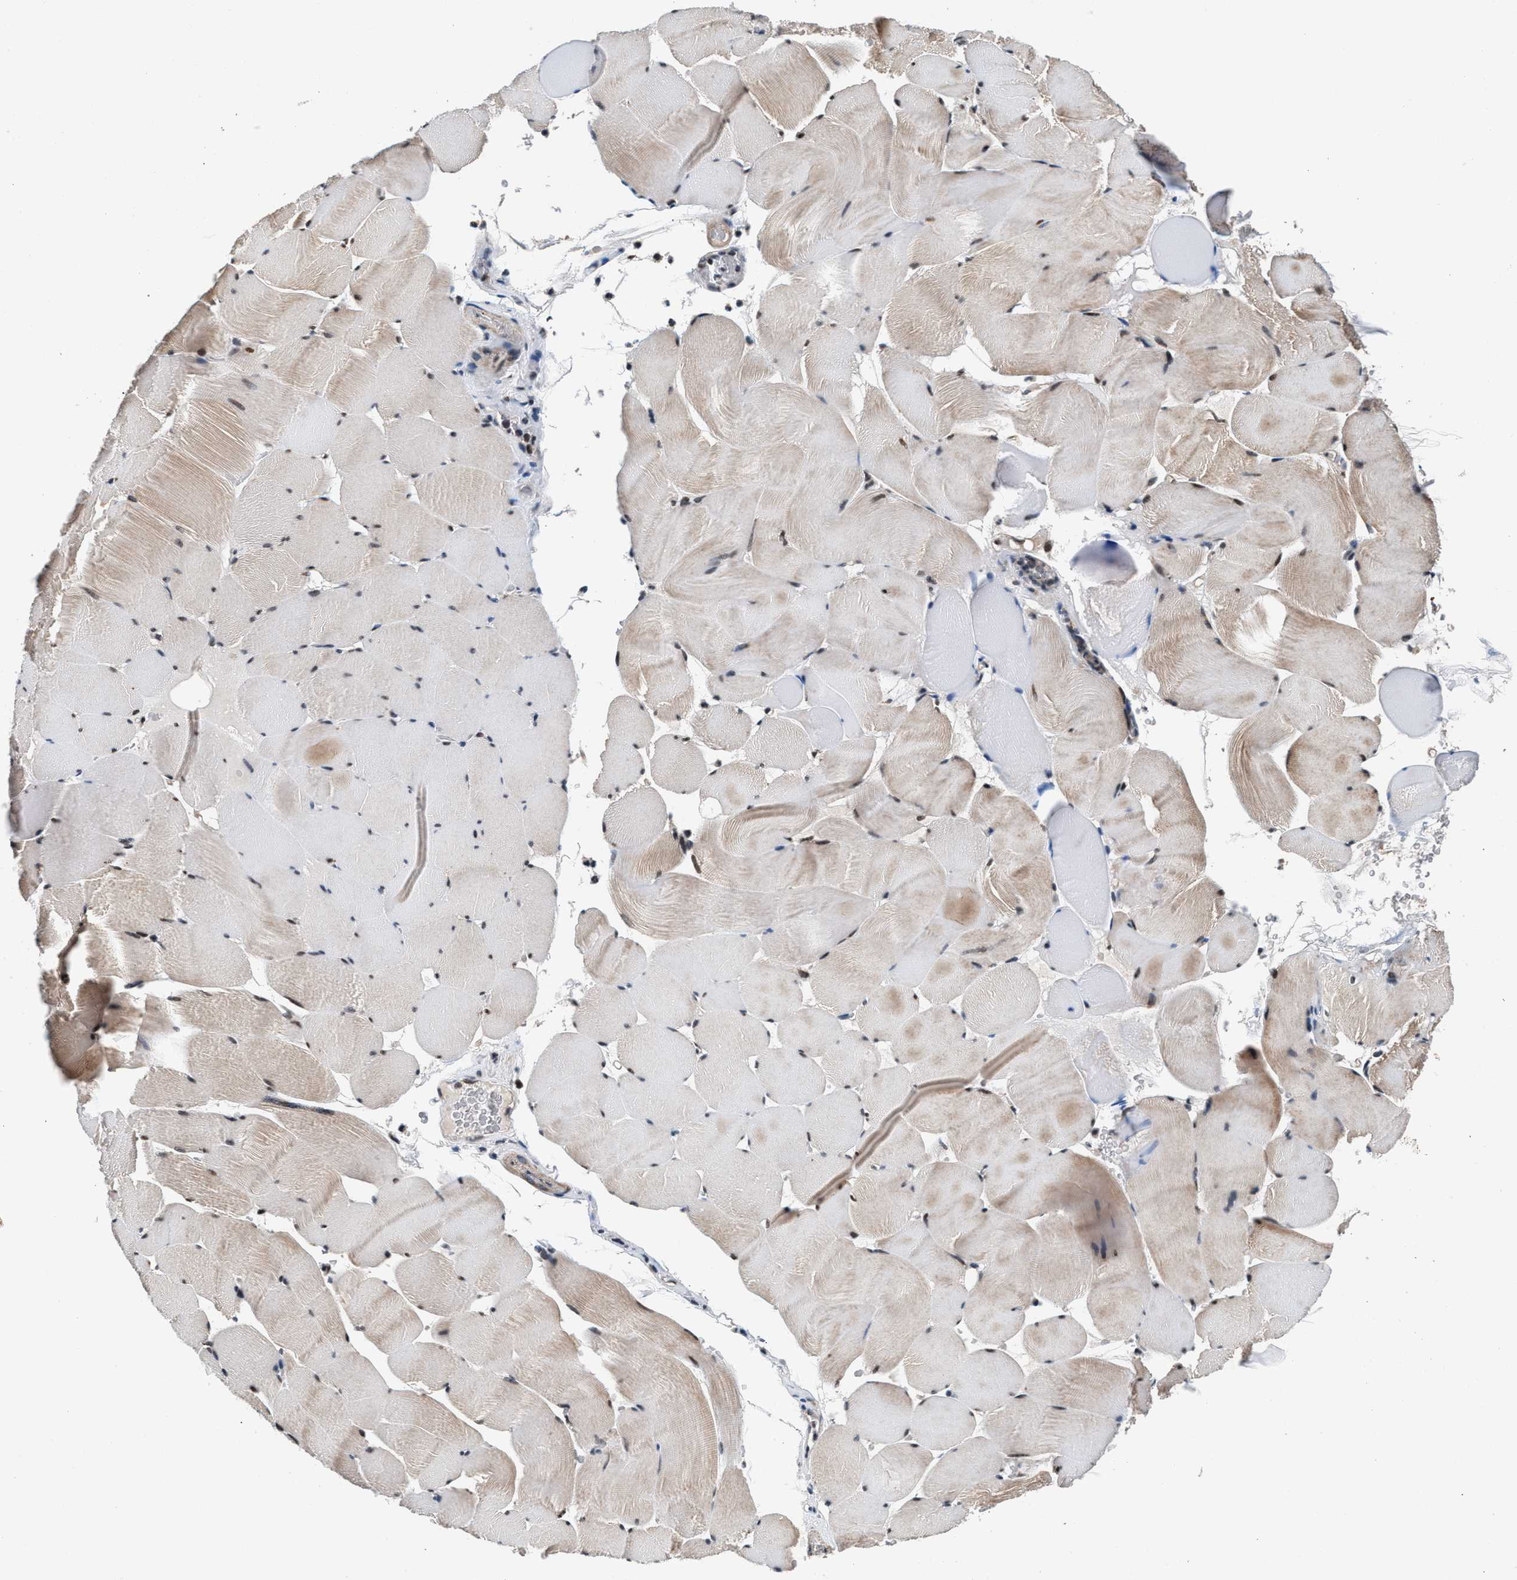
{"staining": {"intensity": "weak", "quantity": "25%-75%", "location": "cytoplasmic/membranous"}, "tissue": "skeletal muscle", "cell_type": "Myocytes", "image_type": "normal", "snomed": [{"axis": "morphology", "description": "Normal tissue, NOS"}, {"axis": "topography", "description": "Skeletal muscle"}], "caption": "This micrograph displays immunohistochemistry (IHC) staining of normal skeletal muscle, with low weak cytoplasmic/membranous staining in approximately 25%-75% of myocytes.", "gene": "PRRC2B", "patient": {"sex": "male", "age": 62}}